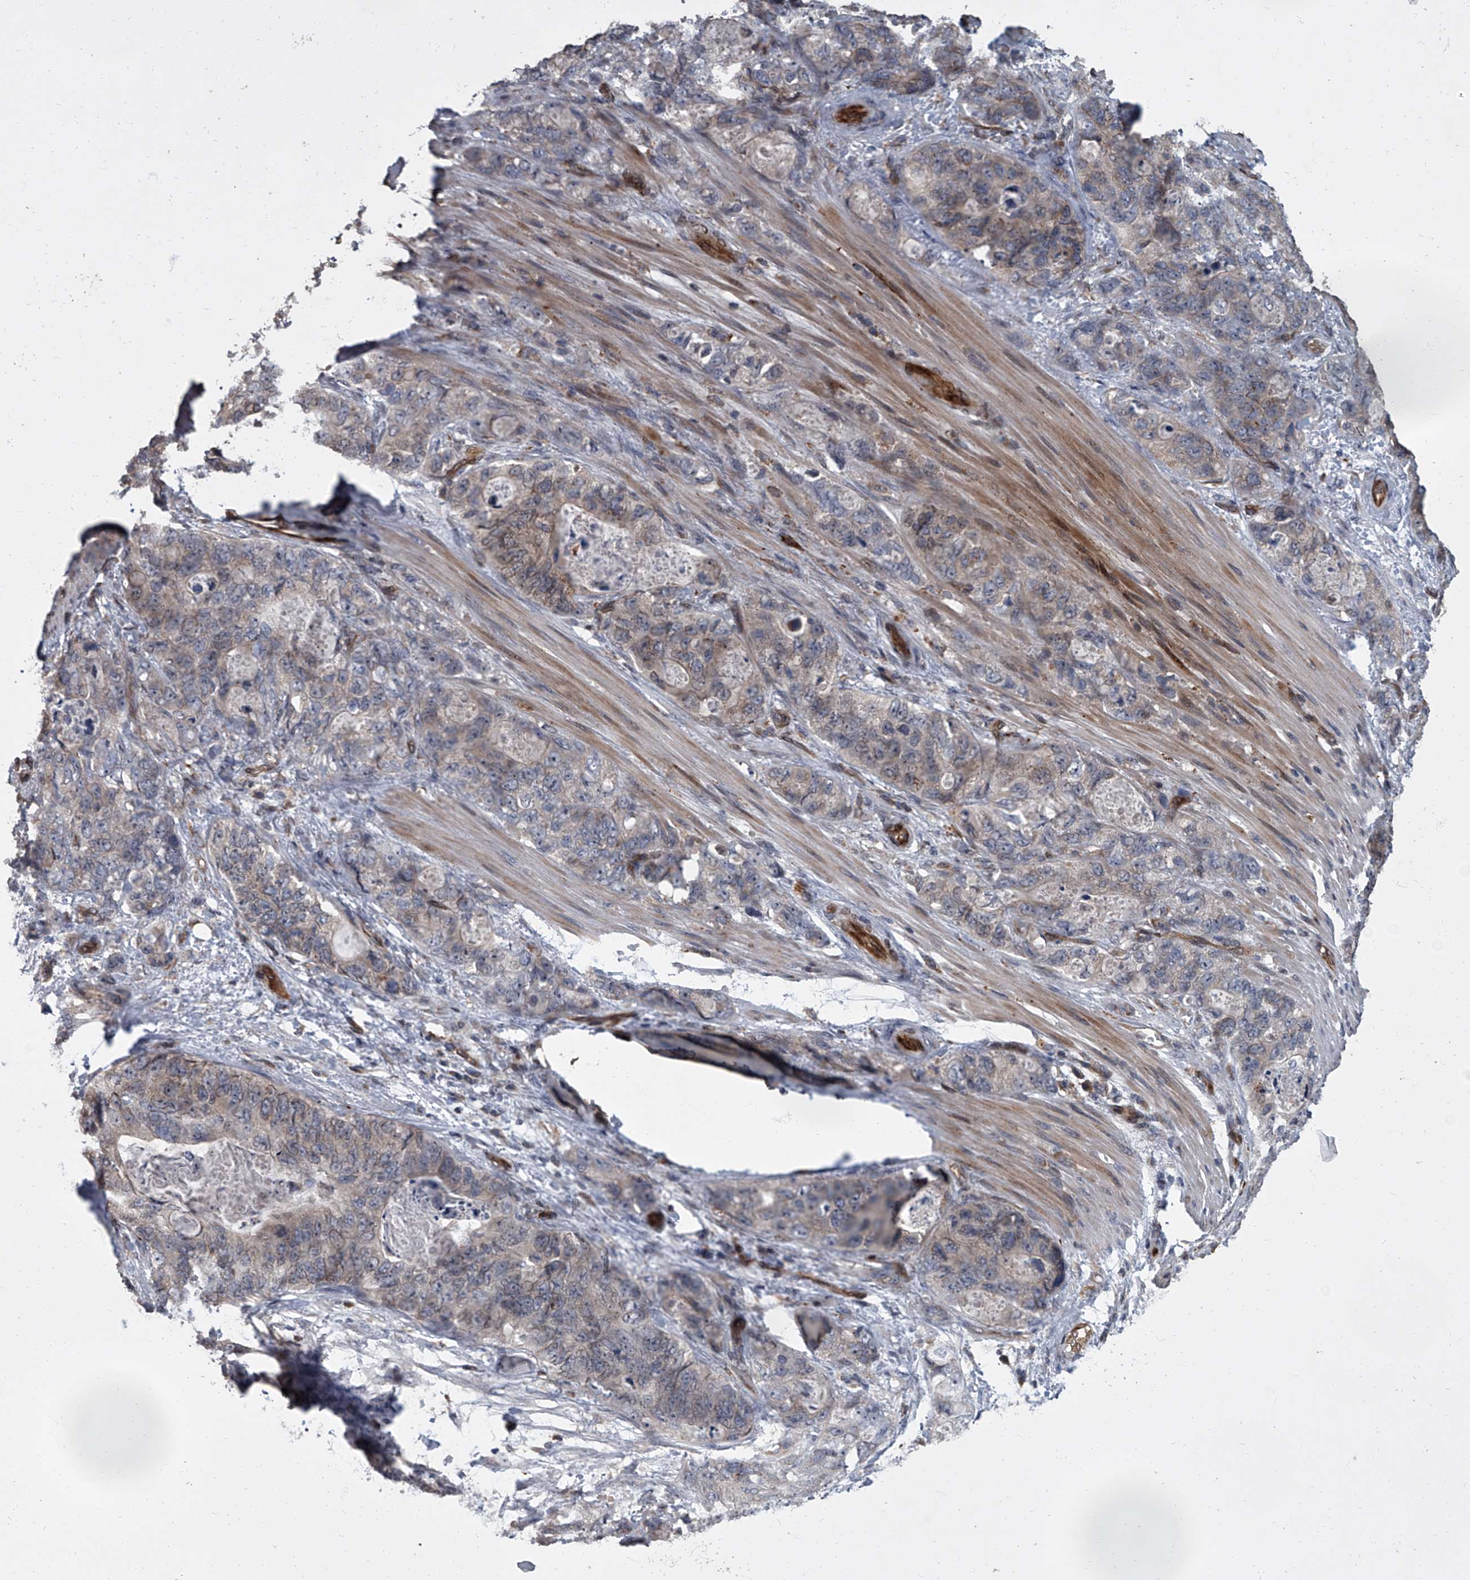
{"staining": {"intensity": "negative", "quantity": "none", "location": "none"}, "tissue": "stomach cancer", "cell_type": "Tumor cells", "image_type": "cancer", "snomed": [{"axis": "morphology", "description": "Normal tissue, NOS"}, {"axis": "morphology", "description": "Adenocarcinoma, NOS"}, {"axis": "topography", "description": "Stomach"}], "caption": "The micrograph shows no staining of tumor cells in stomach cancer (adenocarcinoma).", "gene": "LRRC8C", "patient": {"sex": "female", "age": 89}}